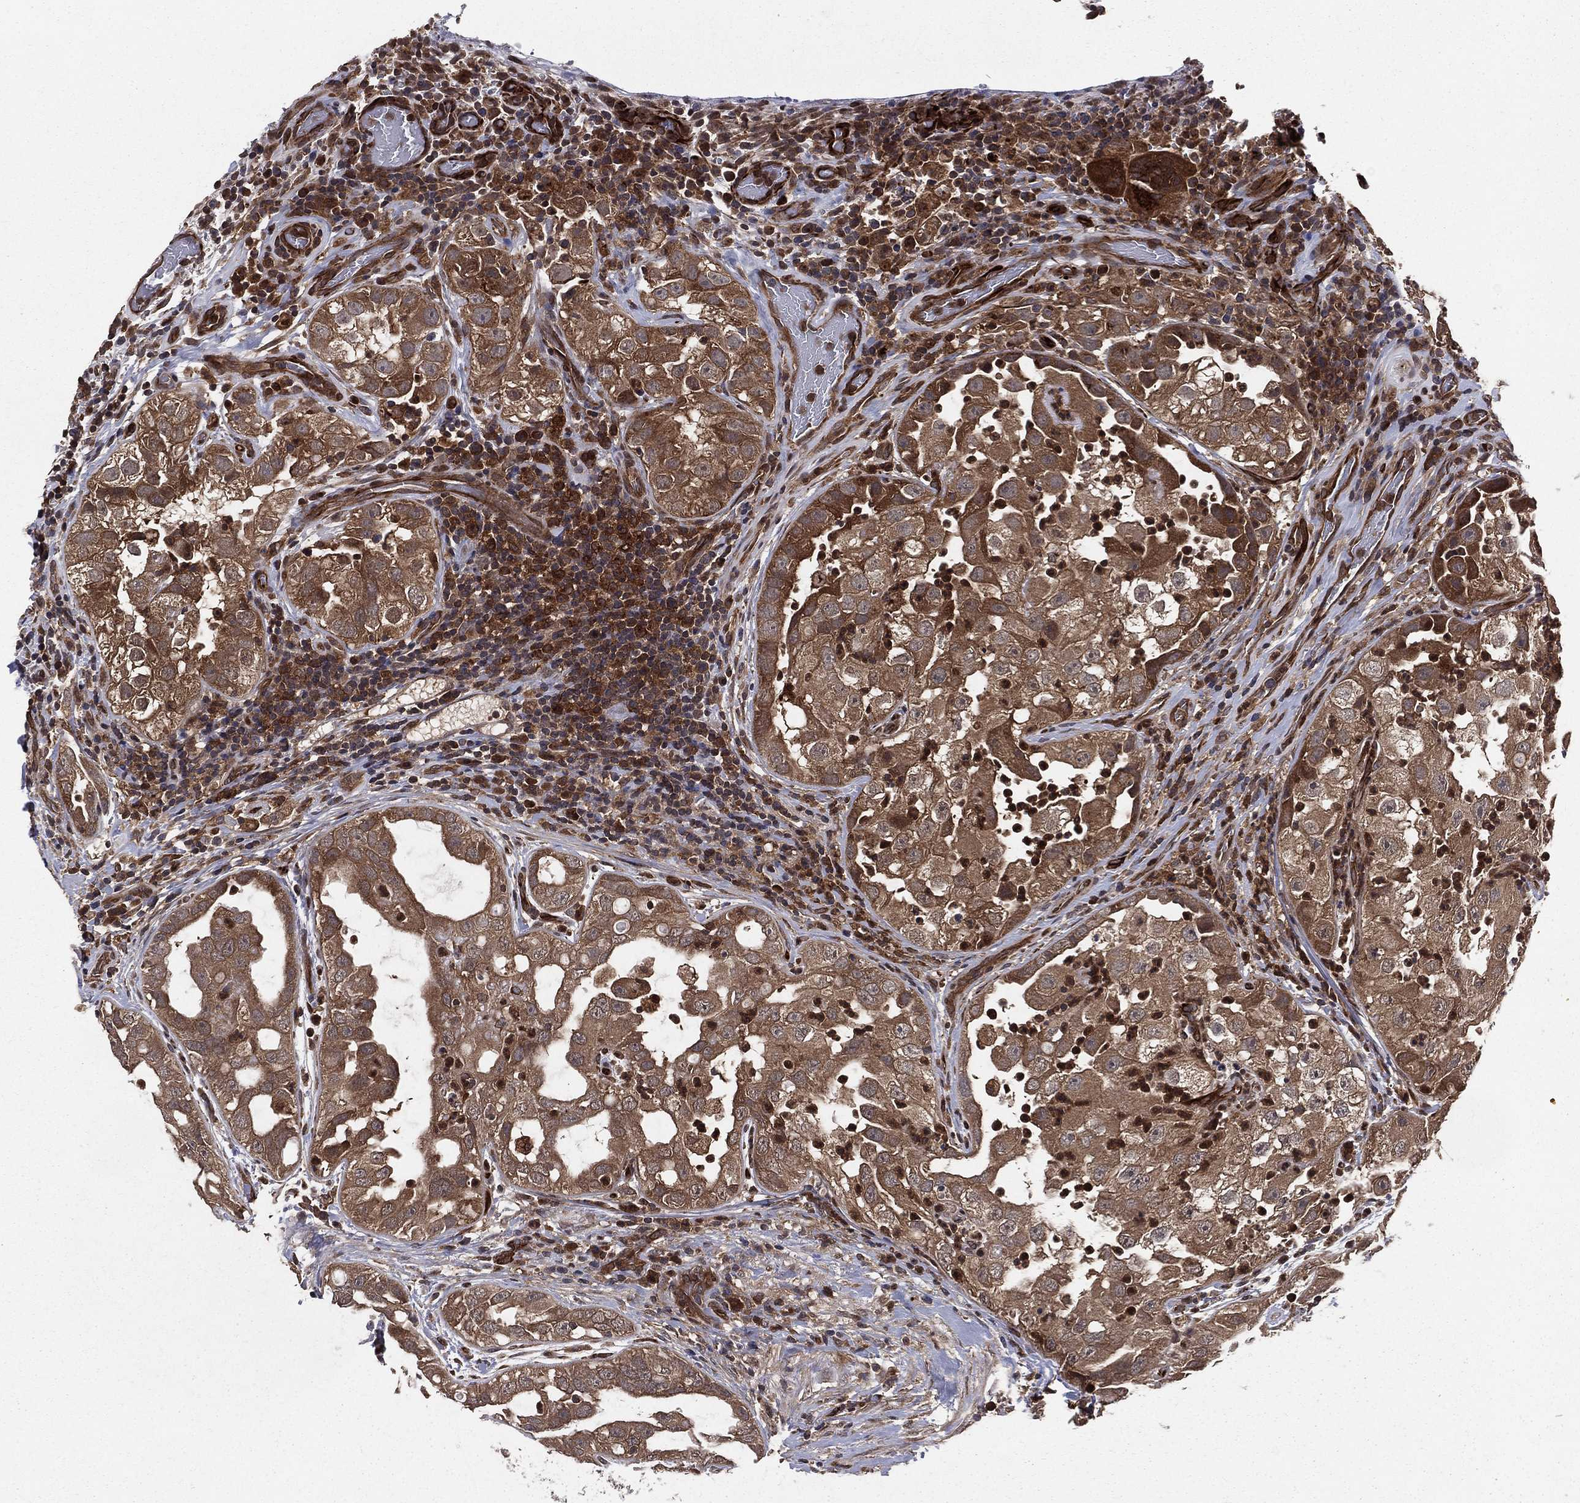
{"staining": {"intensity": "moderate", "quantity": ">75%", "location": "cytoplasmic/membranous"}, "tissue": "urothelial cancer", "cell_type": "Tumor cells", "image_type": "cancer", "snomed": [{"axis": "morphology", "description": "Urothelial carcinoma, High grade"}, {"axis": "topography", "description": "Urinary bladder"}], "caption": "High-power microscopy captured an immunohistochemistry photomicrograph of high-grade urothelial carcinoma, revealing moderate cytoplasmic/membranous expression in approximately >75% of tumor cells. Using DAB (3,3'-diaminobenzidine) (brown) and hematoxylin (blue) stains, captured at high magnification using brightfield microscopy.", "gene": "CERT1", "patient": {"sex": "female", "age": 41}}